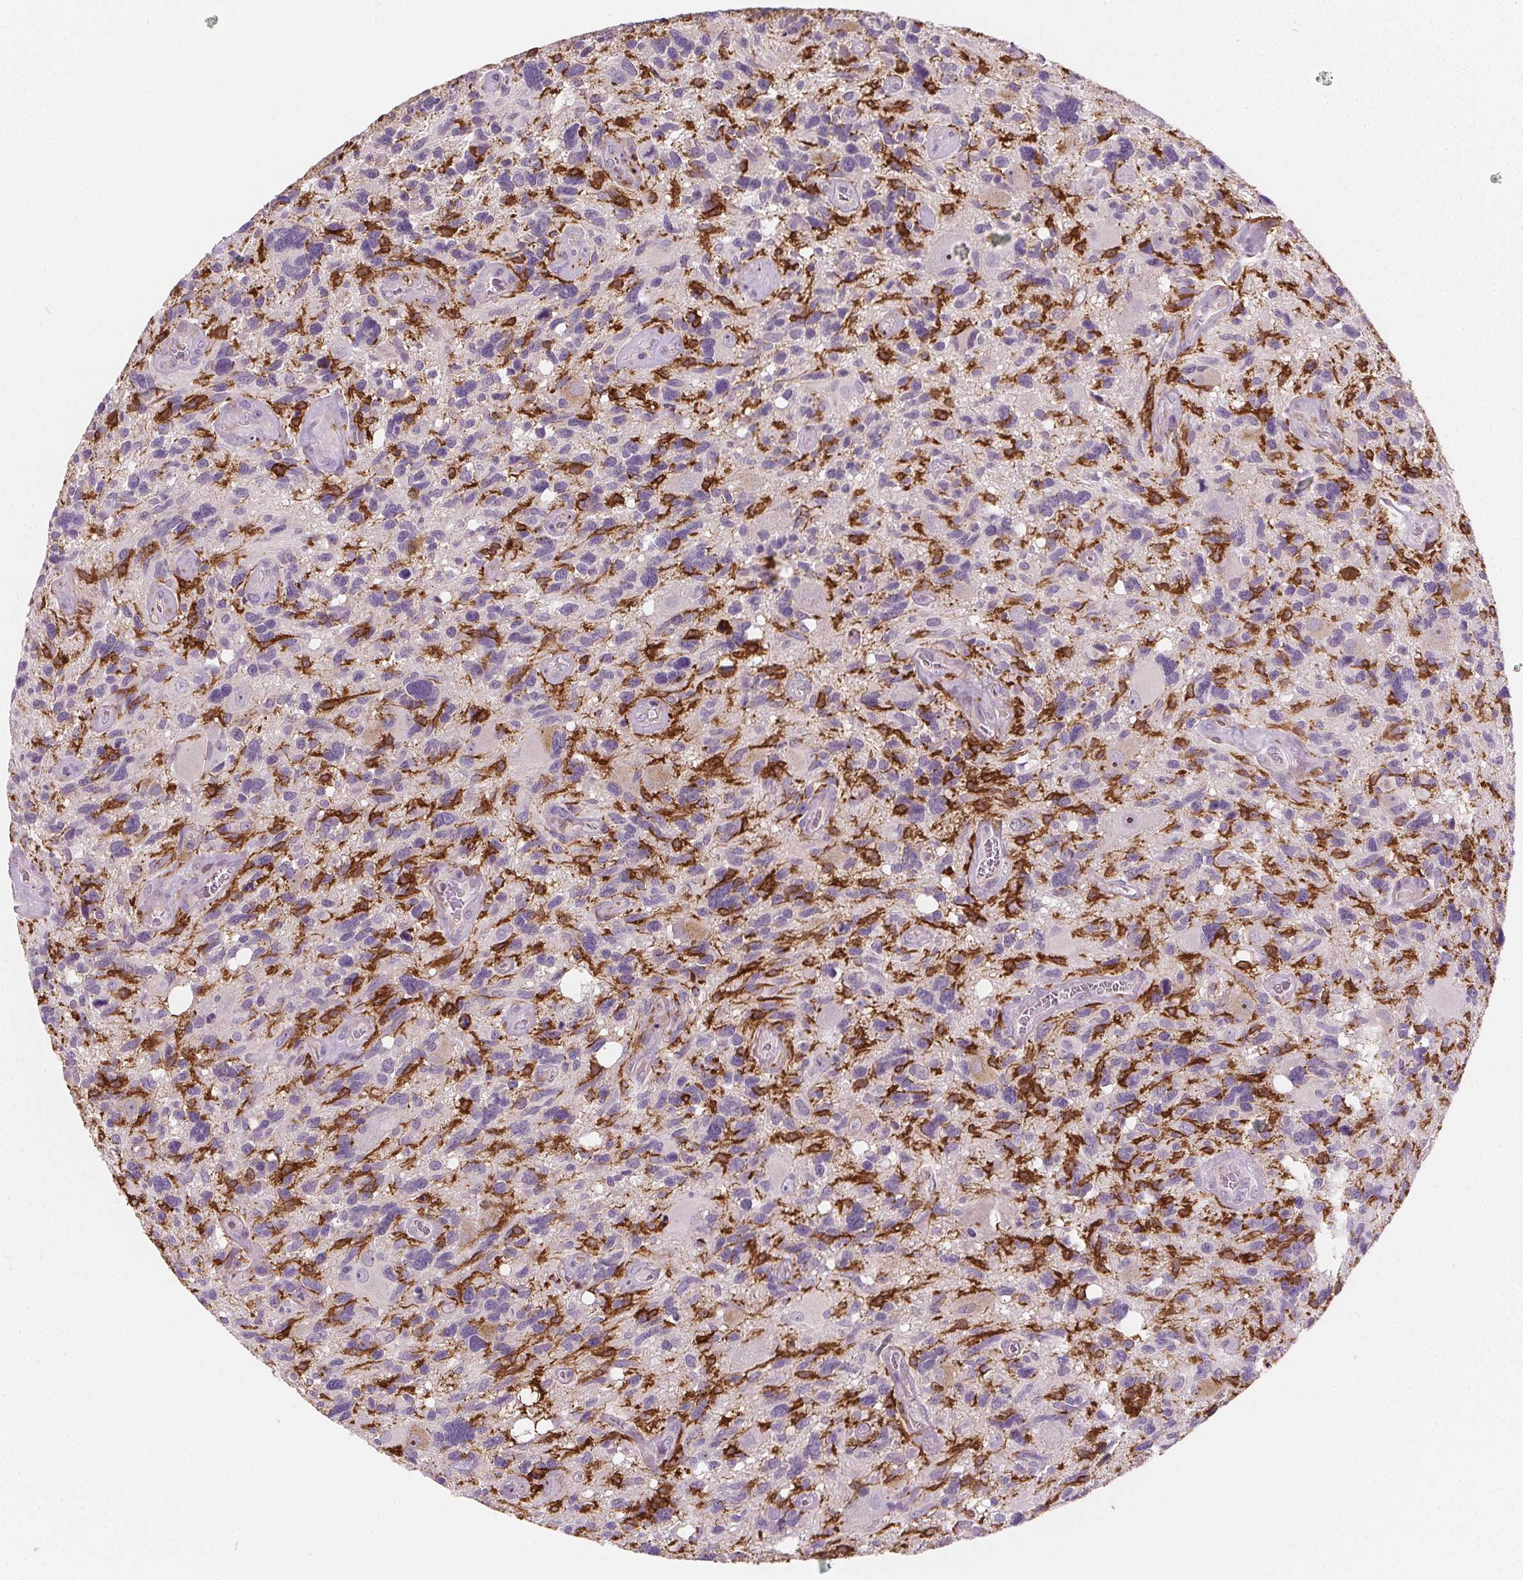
{"staining": {"intensity": "negative", "quantity": "none", "location": "none"}, "tissue": "glioma", "cell_type": "Tumor cells", "image_type": "cancer", "snomed": [{"axis": "morphology", "description": "Glioma, malignant, High grade"}, {"axis": "topography", "description": "Brain"}], "caption": "DAB immunohistochemical staining of glioma exhibits no significant expression in tumor cells.", "gene": "RAB20", "patient": {"sex": "male", "age": 49}}